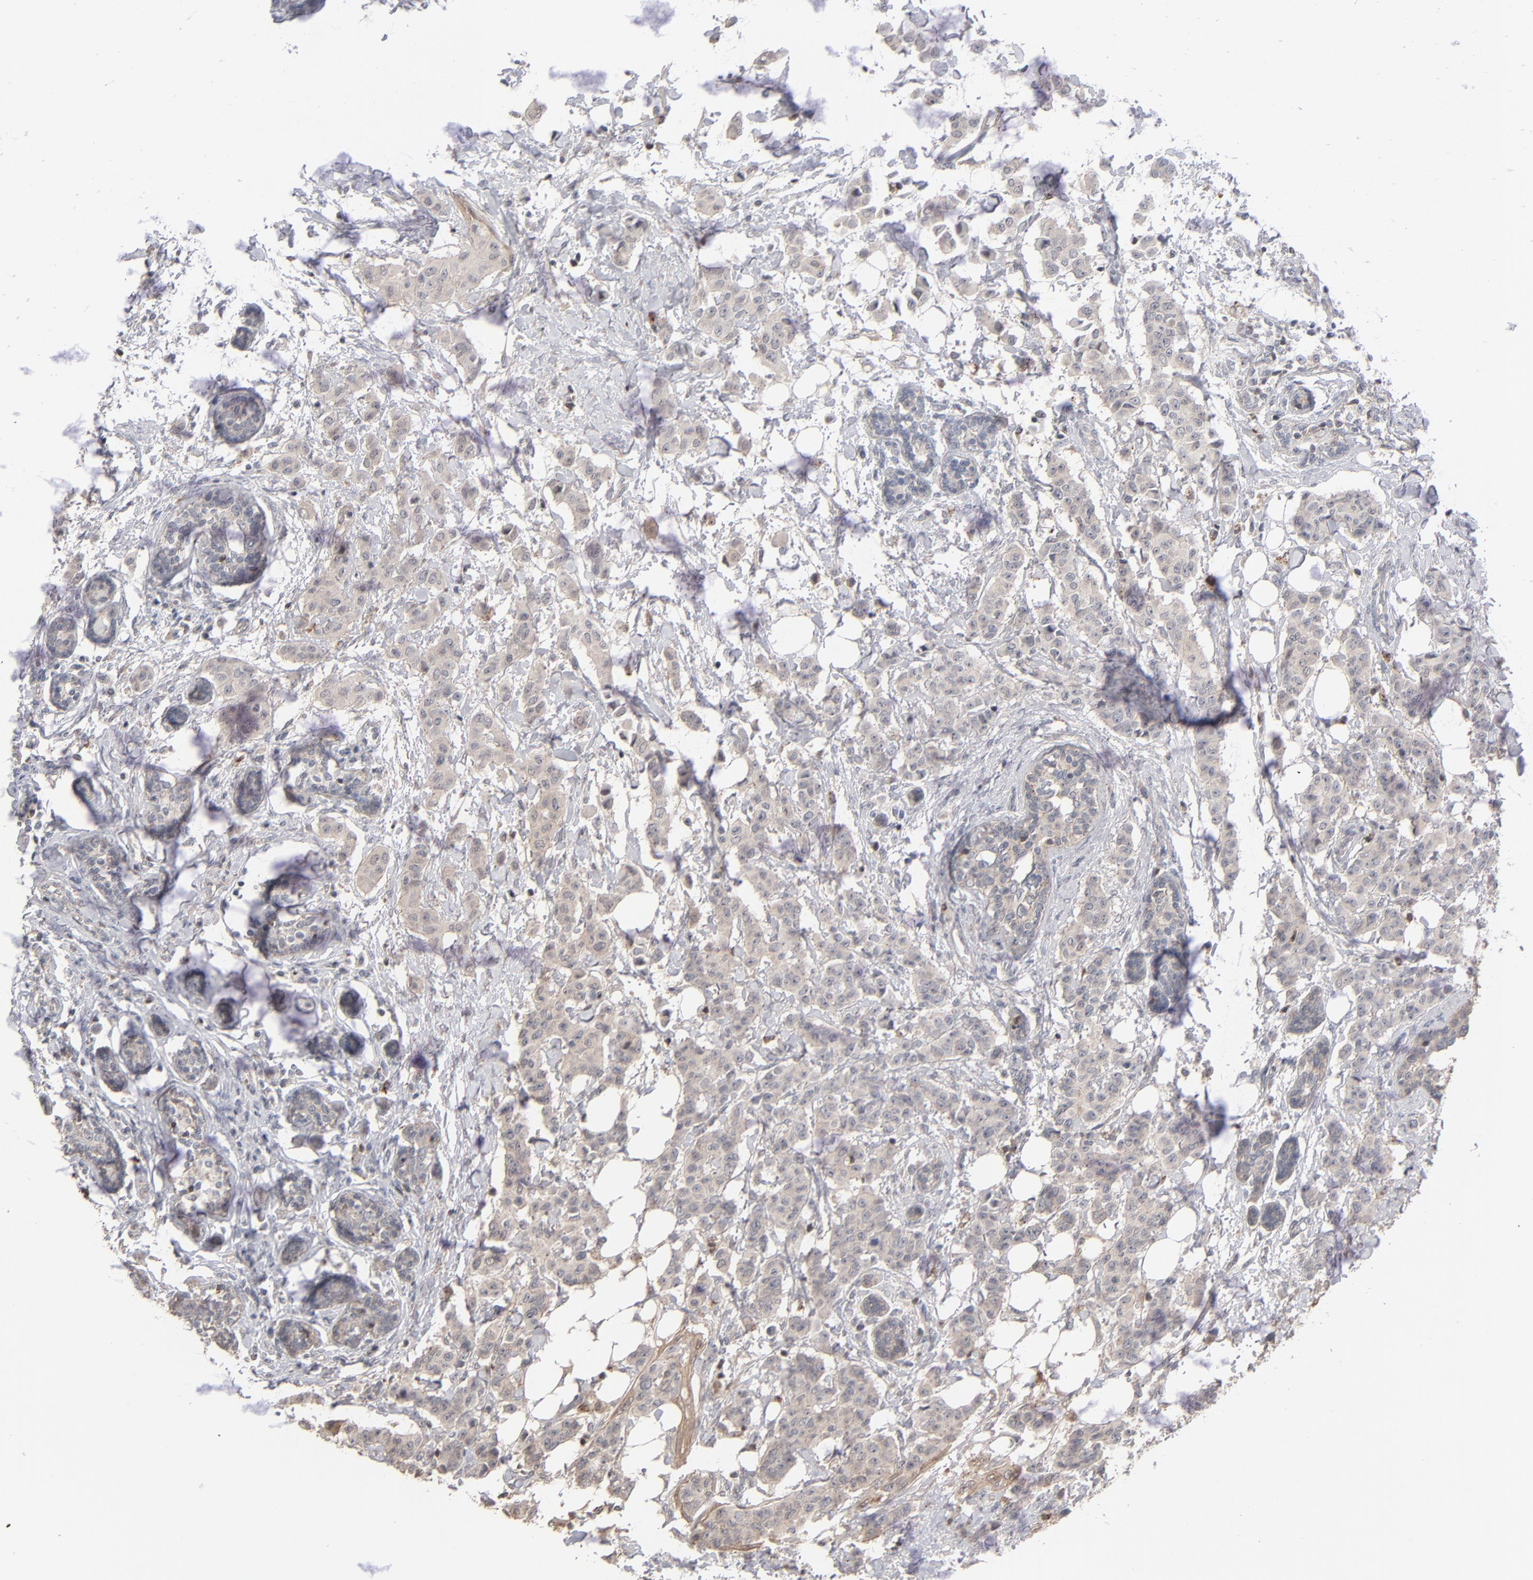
{"staining": {"intensity": "weak", "quantity": ">75%", "location": "cytoplasmic/membranous"}, "tissue": "breast cancer", "cell_type": "Tumor cells", "image_type": "cancer", "snomed": [{"axis": "morphology", "description": "Duct carcinoma"}, {"axis": "topography", "description": "Breast"}], "caption": "IHC of human invasive ductal carcinoma (breast) shows low levels of weak cytoplasmic/membranous staining in about >75% of tumor cells. Using DAB (brown) and hematoxylin (blue) stains, captured at high magnification using brightfield microscopy.", "gene": "STAT4", "patient": {"sex": "female", "age": 40}}